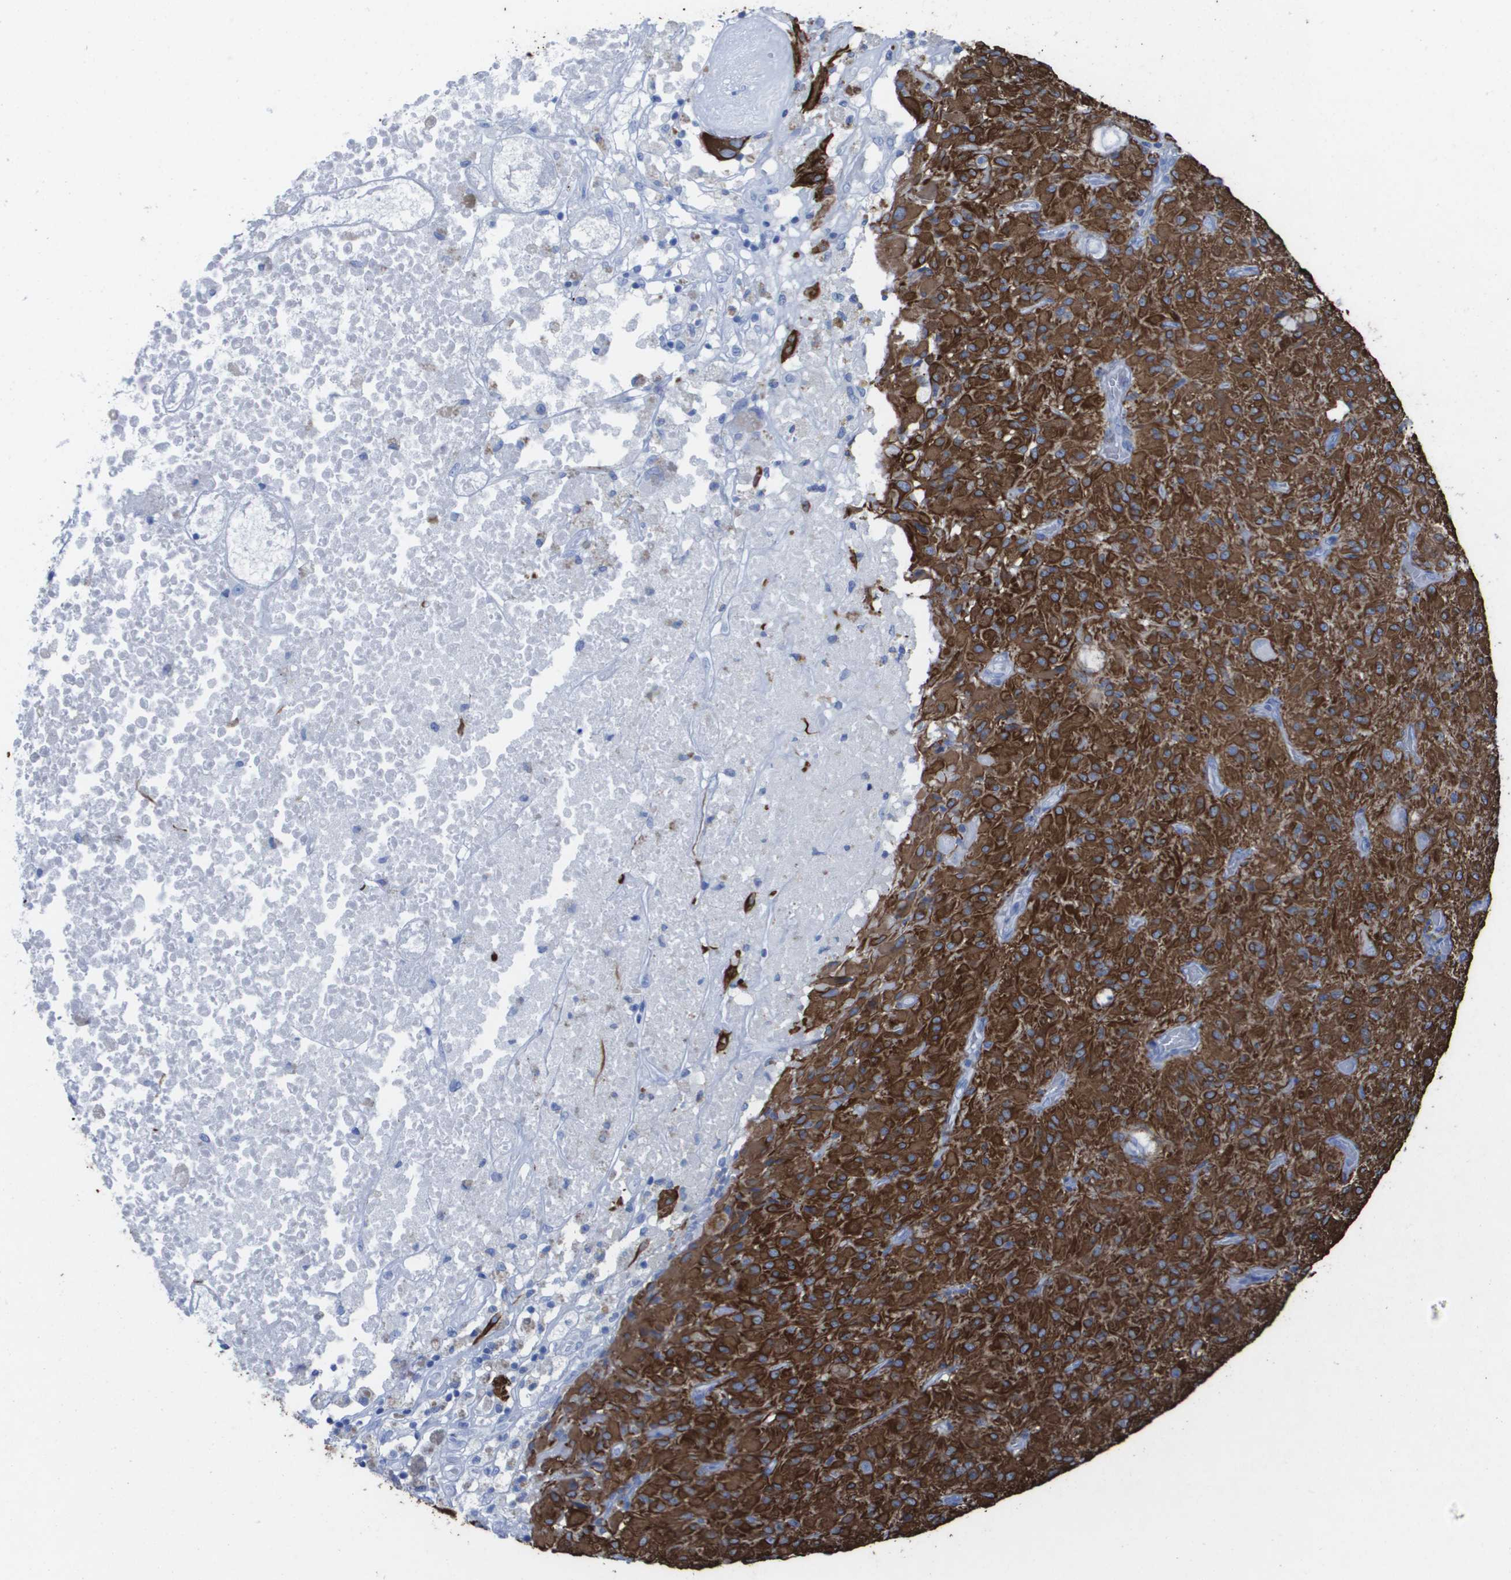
{"staining": {"intensity": "strong", "quantity": ">75%", "location": "cytoplasmic/membranous"}, "tissue": "glioma", "cell_type": "Tumor cells", "image_type": "cancer", "snomed": [{"axis": "morphology", "description": "Glioma, malignant, High grade"}, {"axis": "topography", "description": "Brain"}], "caption": "The micrograph displays immunohistochemical staining of glioma. There is strong cytoplasmic/membranous staining is present in about >75% of tumor cells. Immunohistochemistry (ihc) stains the protein in brown and the nuclei are stained blue.", "gene": "KCNA3", "patient": {"sex": "female", "age": 59}}